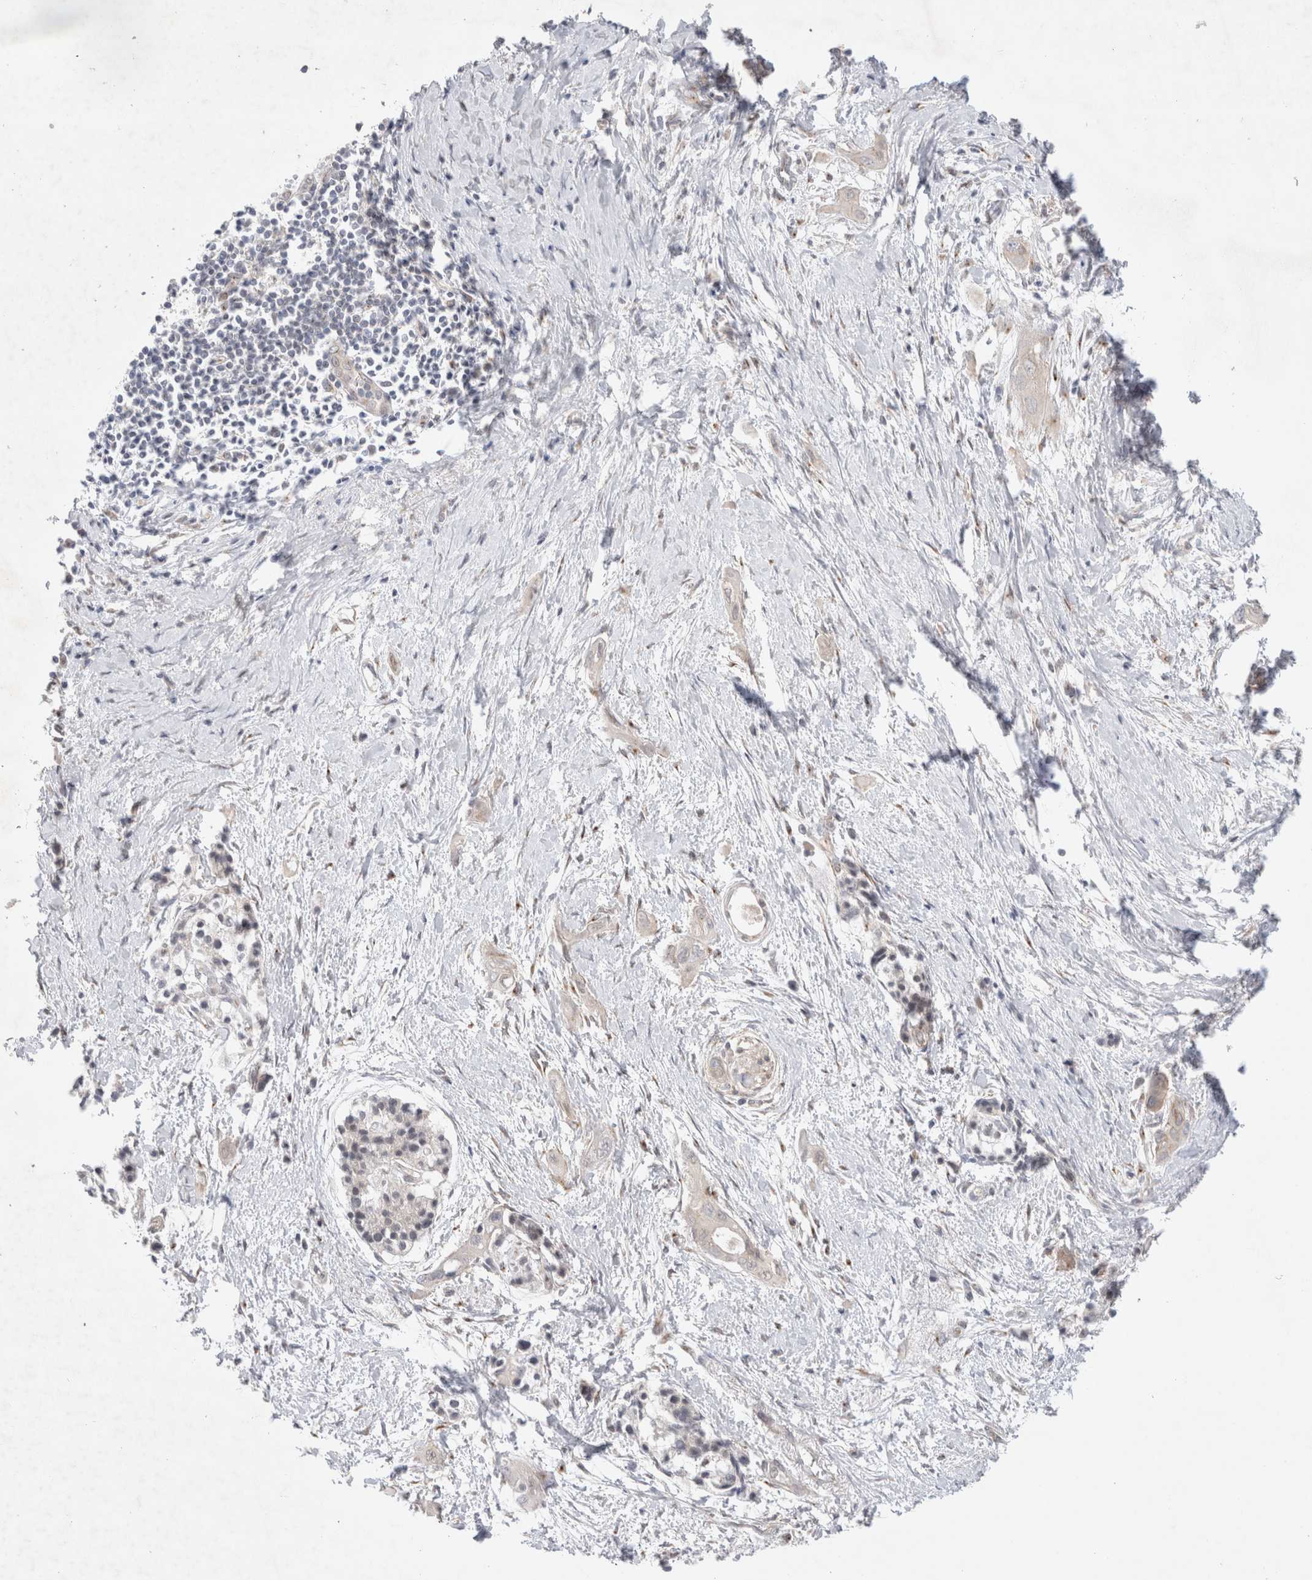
{"staining": {"intensity": "negative", "quantity": "none", "location": "none"}, "tissue": "pancreatic cancer", "cell_type": "Tumor cells", "image_type": "cancer", "snomed": [{"axis": "morphology", "description": "Adenocarcinoma, NOS"}, {"axis": "topography", "description": "Pancreas"}], "caption": "Pancreatic cancer (adenocarcinoma) was stained to show a protein in brown. There is no significant staining in tumor cells. Nuclei are stained in blue.", "gene": "BICD2", "patient": {"sex": "male", "age": 59}}